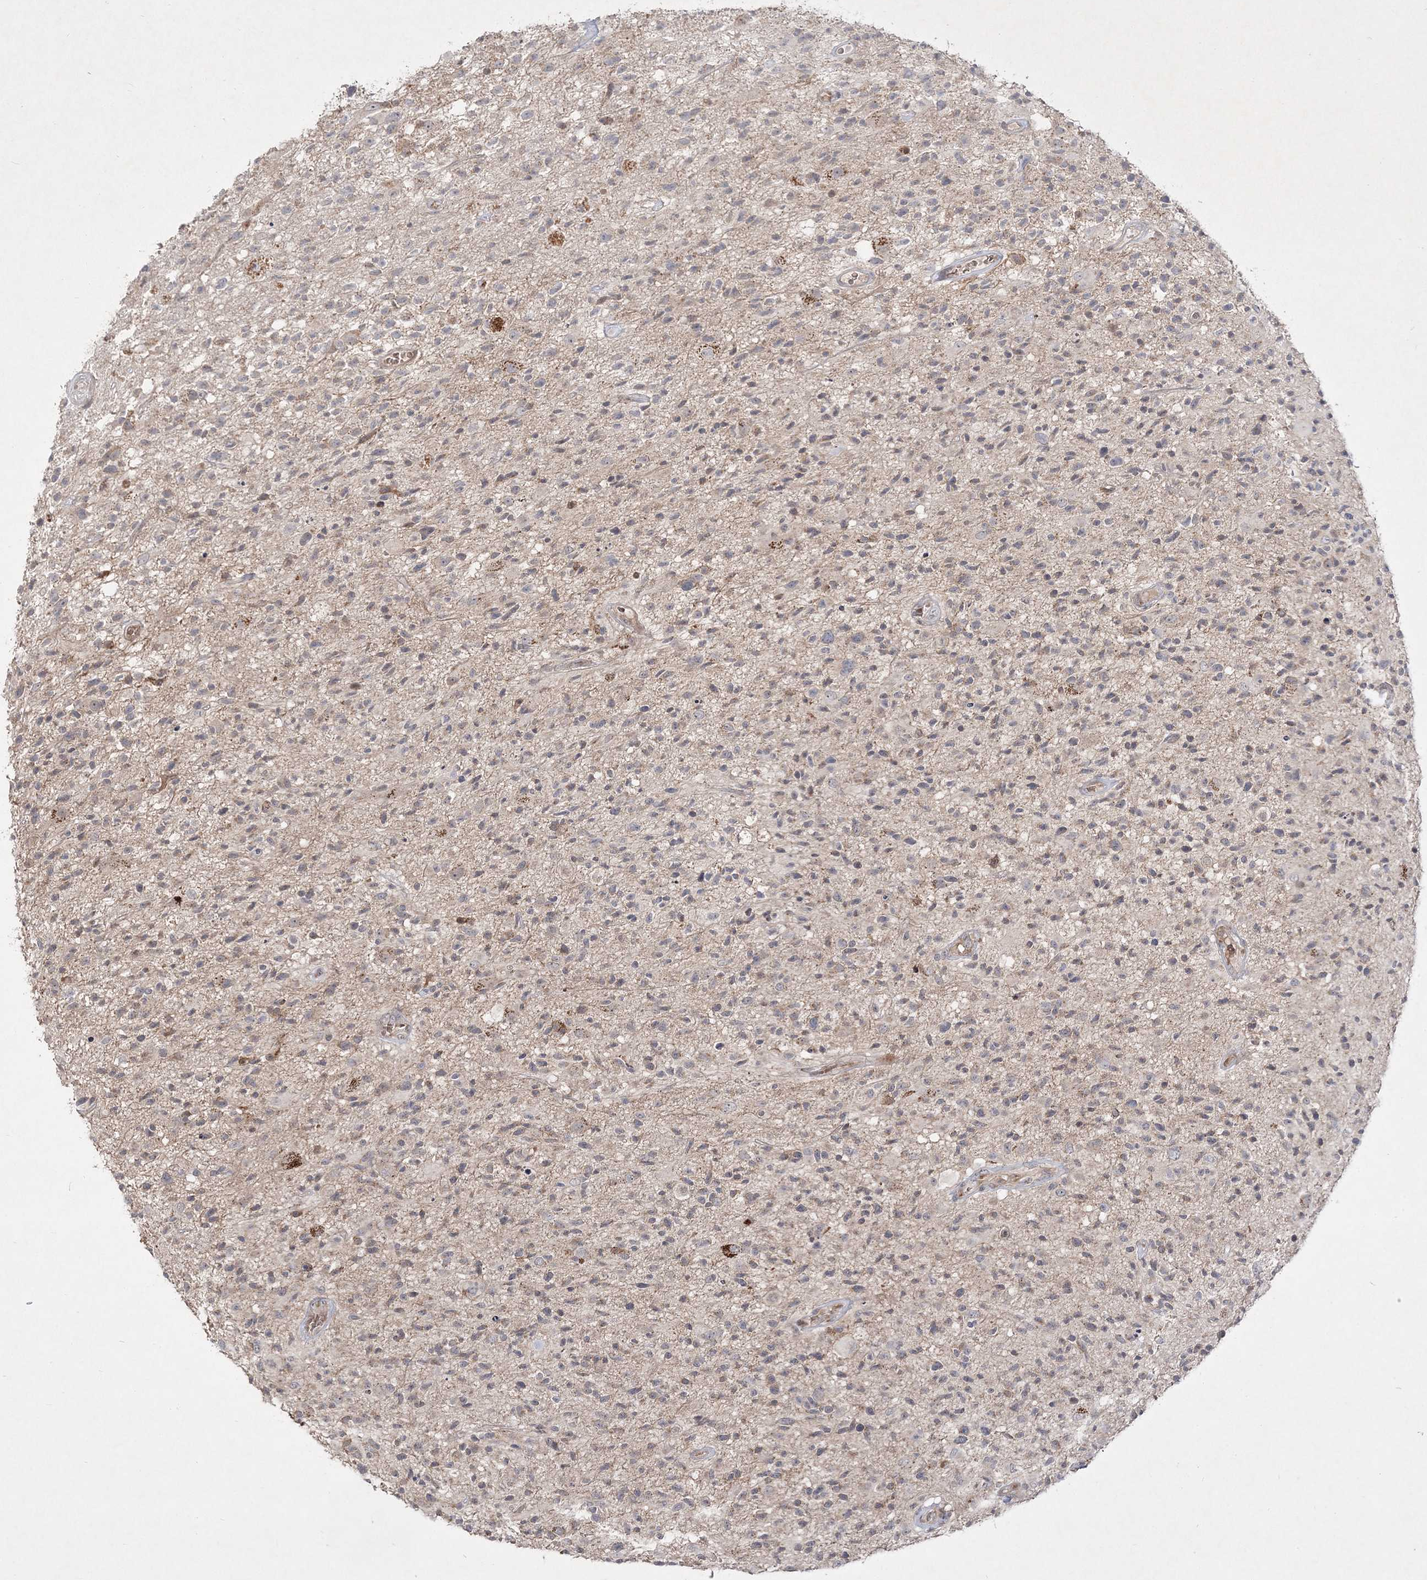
{"staining": {"intensity": "negative", "quantity": "none", "location": "none"}, "tissue": "glioma", "cell_type": "Tumor cells", "image_type": "cancer", "snomed": [{"axis": "morphology", "description": "Glioma, malignant, High grade"}, {"axis": "morphology", "description": "Glioblastoma, NOS"}, {"axis": "topography", "description": "Brain"}], "caption": "The micrograph reveals no significant staining in tumor cells of glioma. (DAB (3,3'-diaminobenzidine) immunohistochemistry with hematoxylin counter stain).", "gene": "CLNK", "patient": {"sex": "male", "age": 60}}